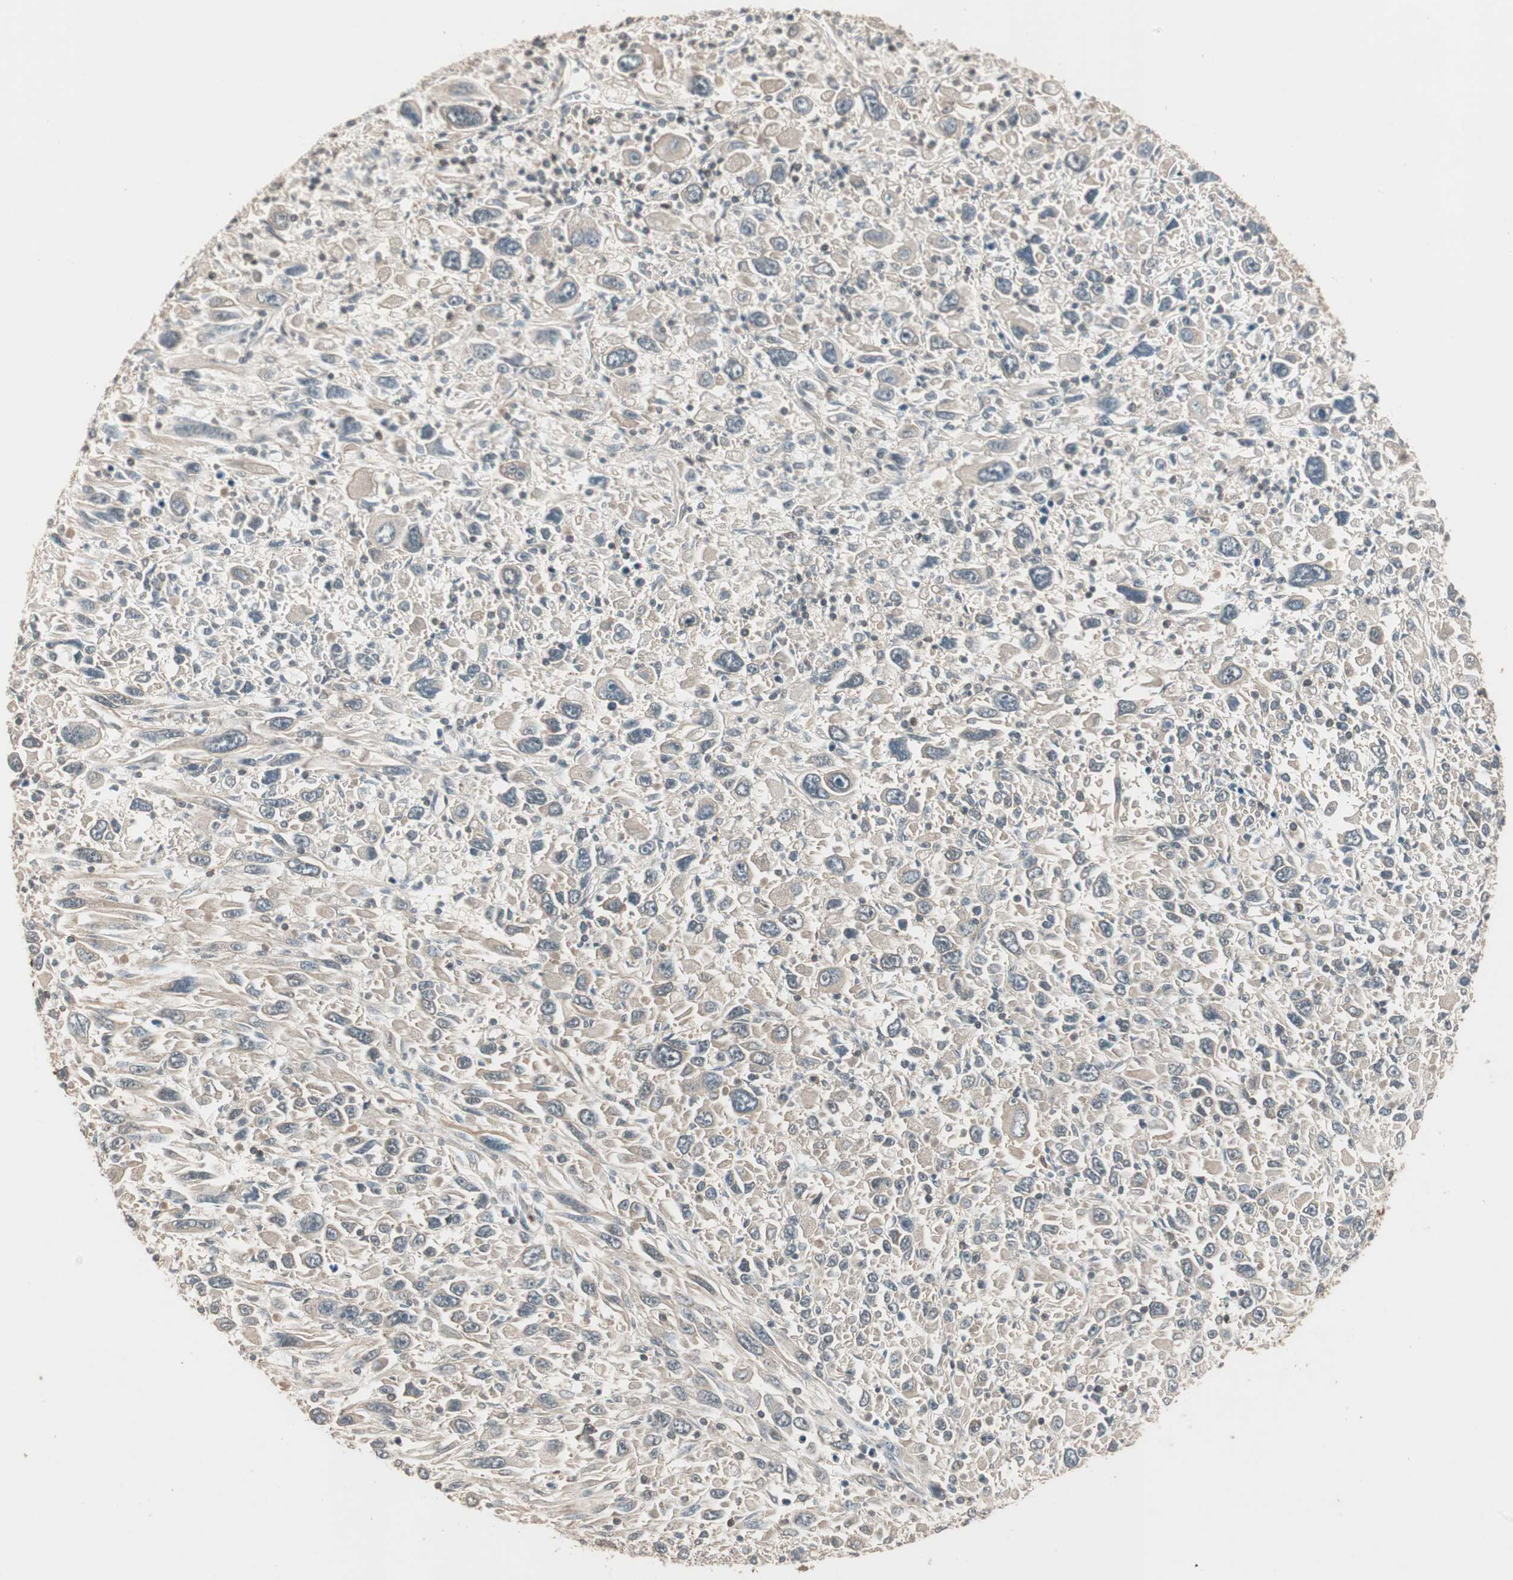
{"staining": {"intensity": "weak", "quantity": ">75%", "location": "cytoplasmic/membranous"}, "tissue": "melanoma", "cell_type": "Tumor cells", "image_type": "cancer", "snomed": [{"axis": "morphology", "description": "Malignant melanoma, Metastatic site"}, {"axis": "topography", "description": "Skin"}], "caption": "Brown immunohistochemical staining in melanoma shows weak cytoplasmic/membranous staining in approximately >75% of tumor cells. The protein is shown in brown color, while the nuclei are stained blue.", "gene": "CNOT4", "patient": {"sex": "female", "age": 56}}